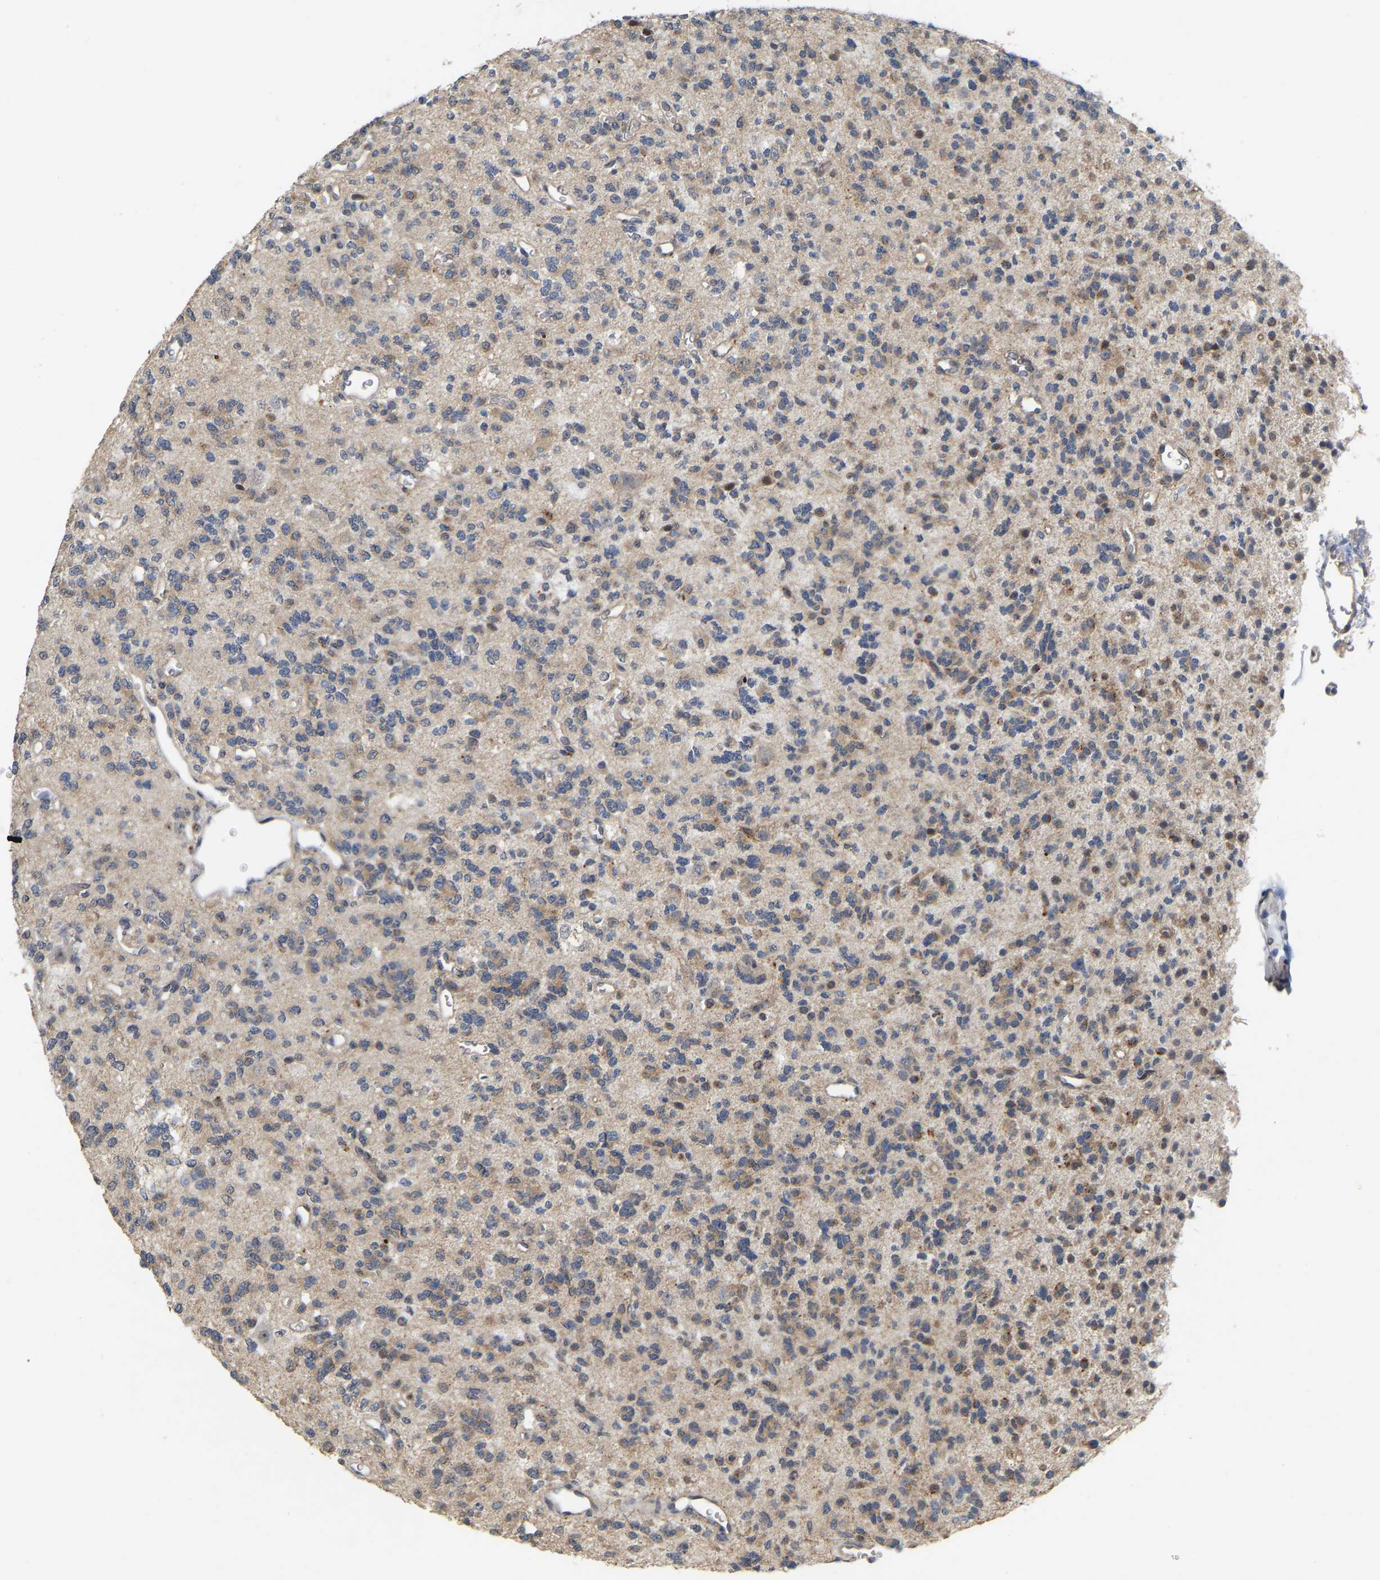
{"staining": {"intensity": "moderate", "quantity": "25%-75%", "location": "cytoplasmic/membranous"}, "tissue": "glioma", "cell_type": "Tumor cells", "image_type": "cancer", "snomed": [{"axis": "morphology", "description": "Glioma, malignant, Low grade"}, {"axis": "topography", "description": "Brain"}], "caption": "Human glioma stained with a brown dye displays moderate cytoplasmic/membranous positive expression in approximately 25%-75% of tumor cells.", "gene": "RUVBL1", "patient": {"sex": "male", "age": 38}}